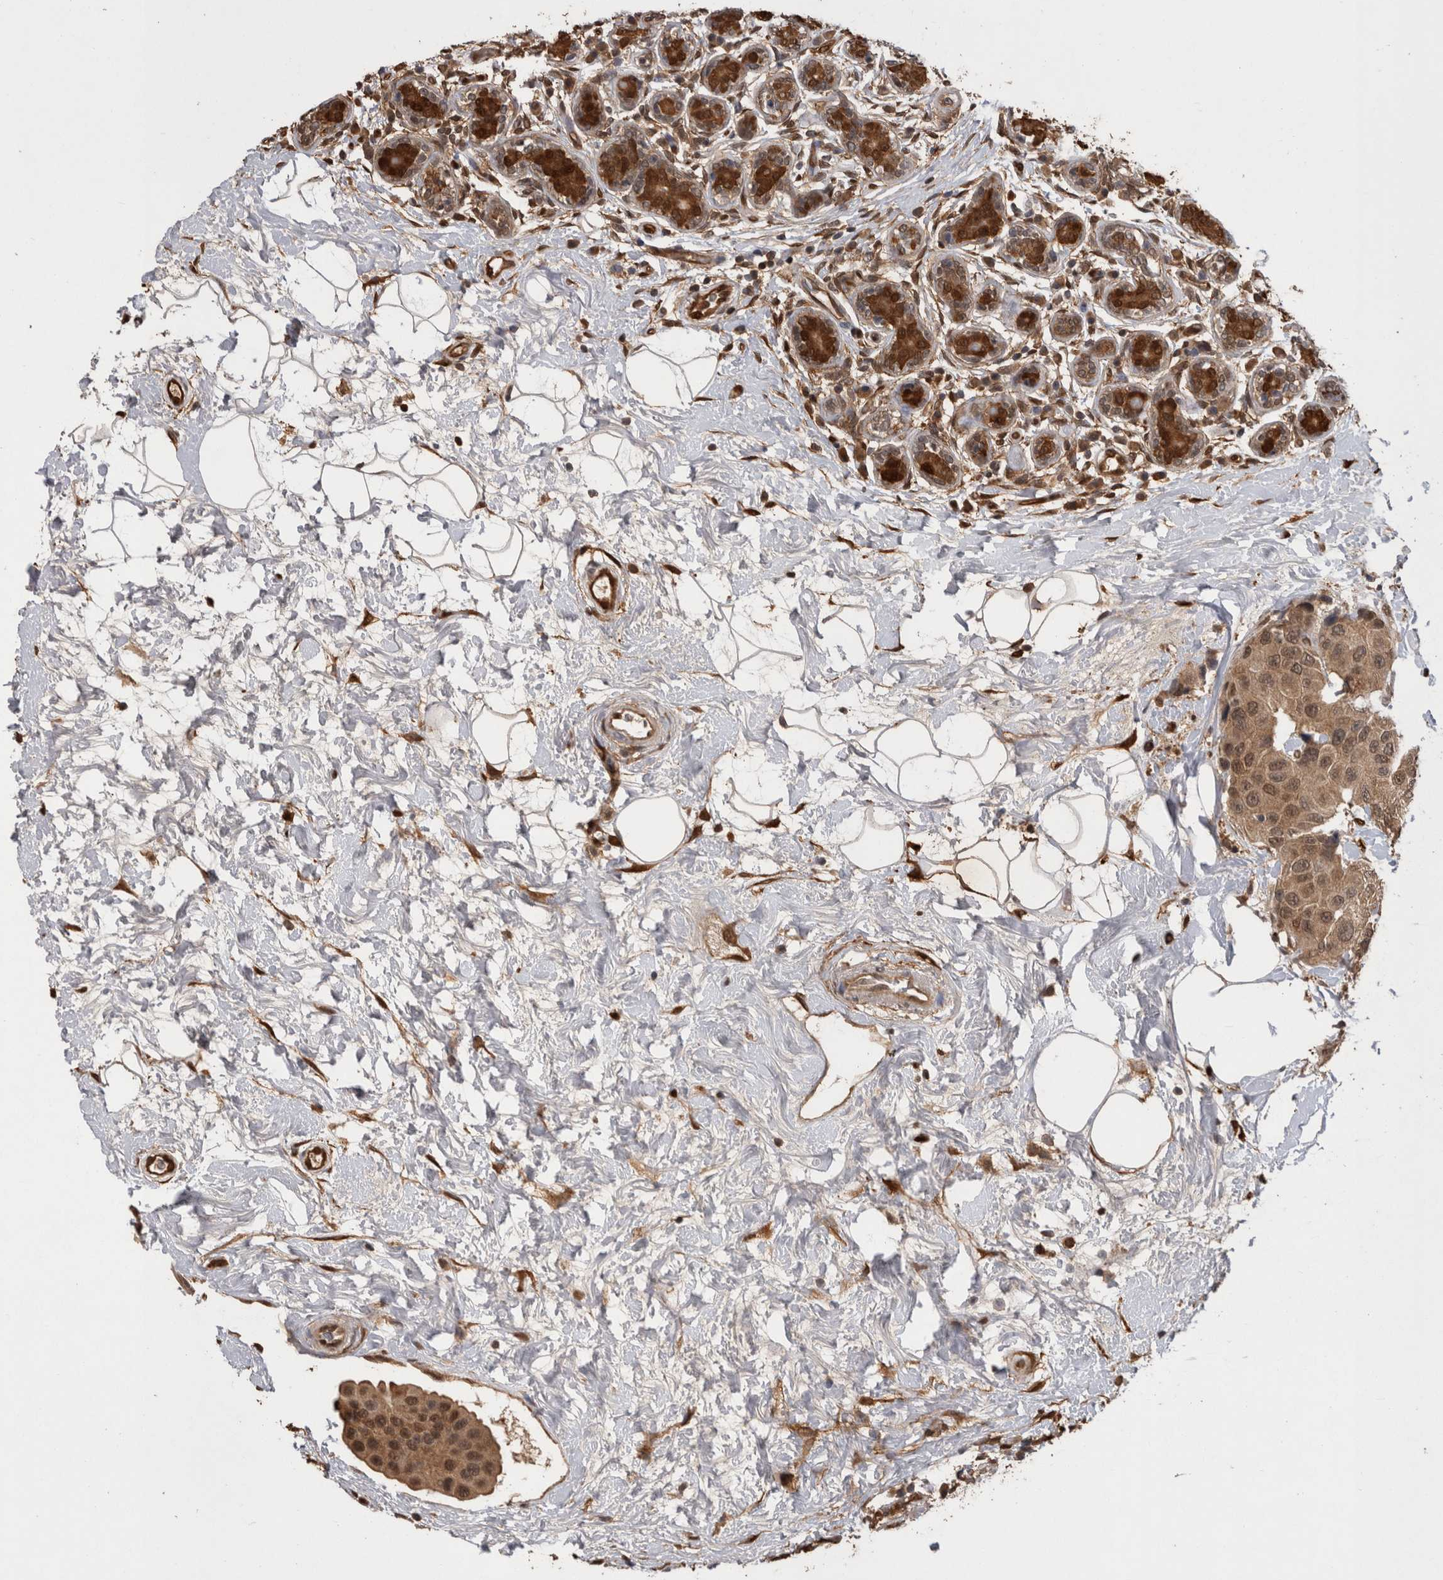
{"staining": {"intensity": "weak", "quantity": ">75%", "location": "cytoplasmic/membranous,nuclear"}, "tissue": "breast cancer", "cell_type": "Tumor cells", "image_type": "cancer", "snomed": [{"axis": "morphology", "description": "Normal tissue, NOS"}, {"axis": "morphology", "description": "Duct carcinoma"}, {"axis": "topography", "description": "Breast"}], "caption": "Breast invasive ductal carcinoma was stained to show a protein in brown. There is low levels of weak cytoplasmic/membranous and nuclear expression in about >75% of tumor cells.", "gene": "LXN", "patient": {"sex": "female", "age": 39}}